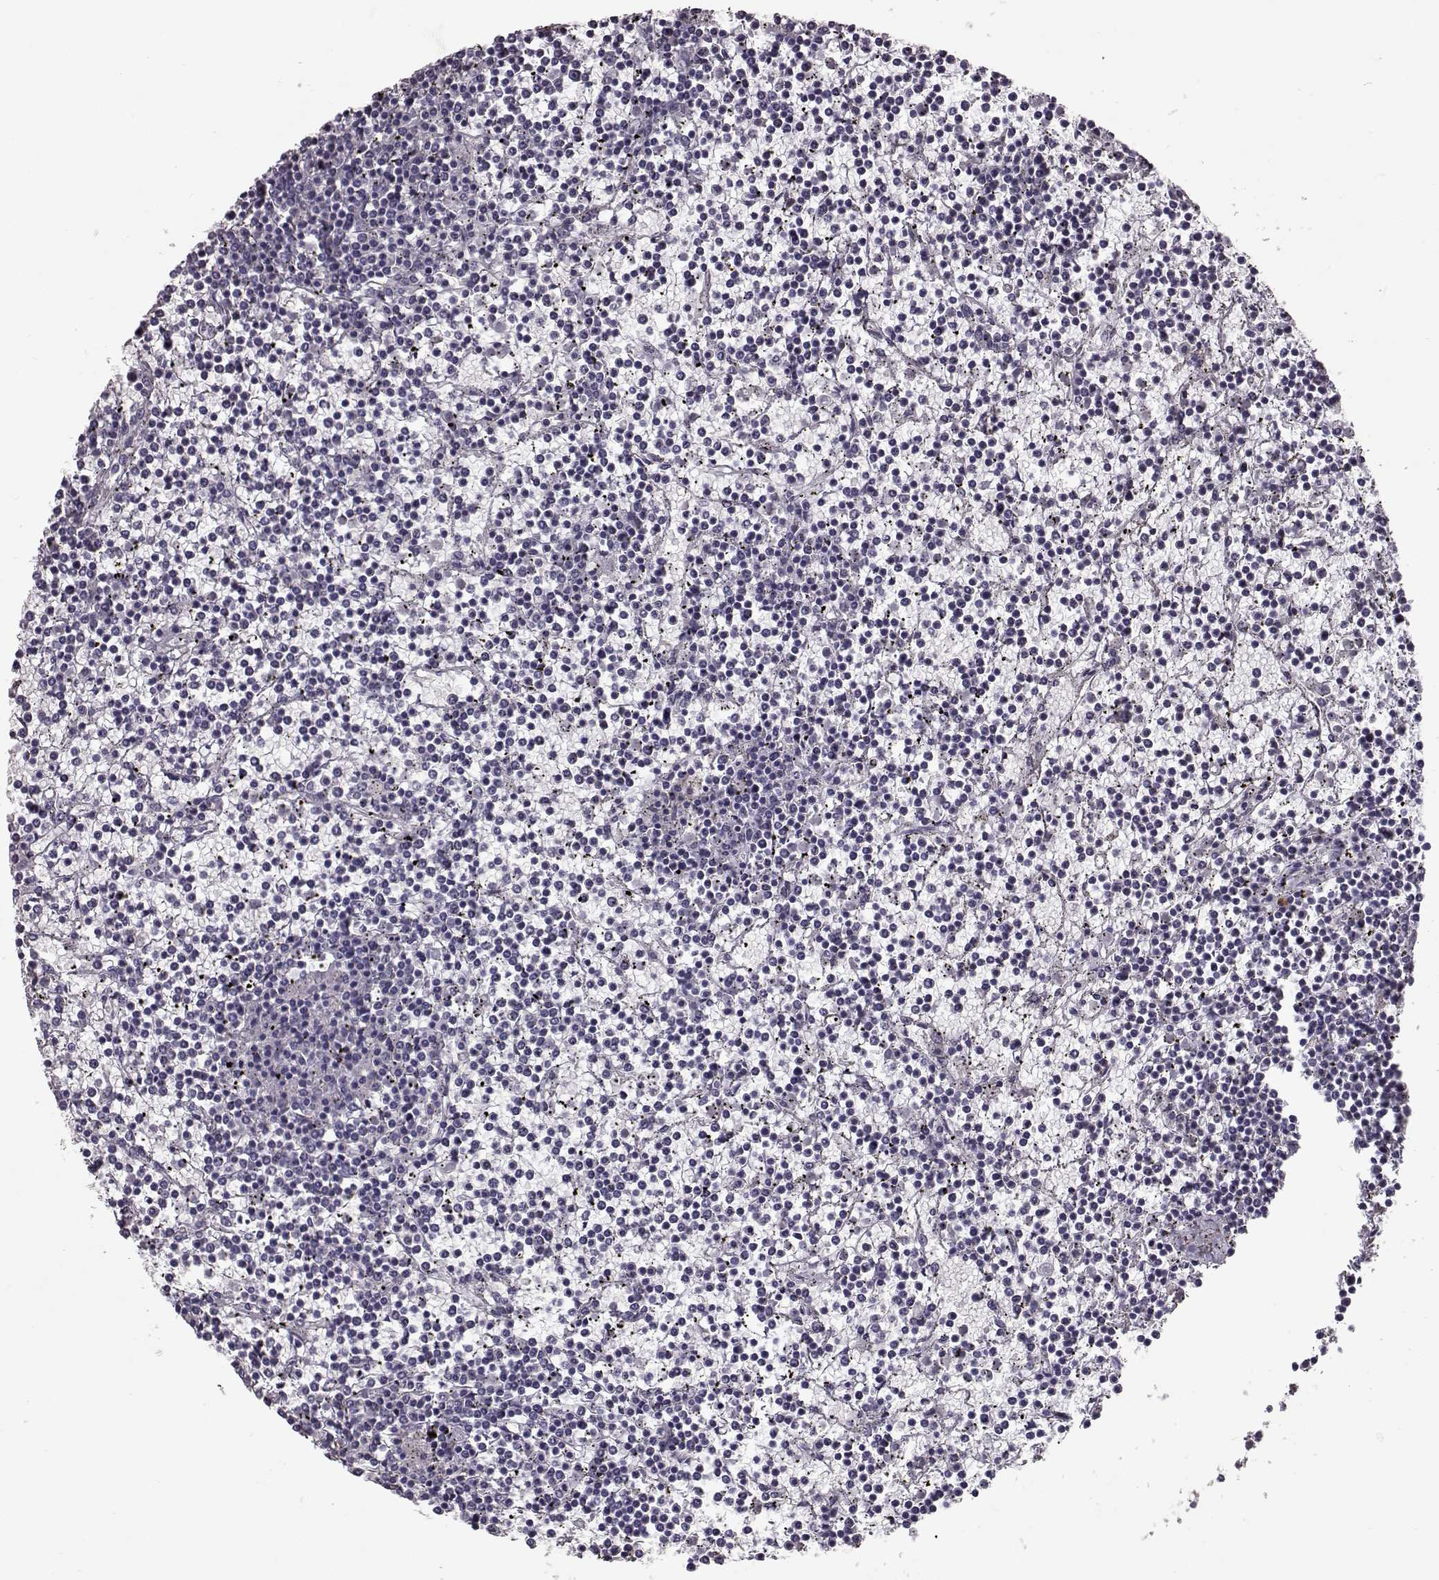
{"staining": {"intensity": "negative", "quantity": "none", "location": "none"}, "tissue": "lymphoma", "cell_type": "Tumor cells", "image_type": "cancer", "snomed": [{"axis": "morphology", "description": "Malignant lymphoma, non-Hodgkin's type, Low grade"}, {"axis": "topography", "description": "Spleen"}], "caption": "Immunohistochemistry photomicrograph of human malignant lymphoma, non-Hodgkin's type (low-grade) stained for a protein (brown), which reveals no staining in tumor cells.", "gene": "CCL19", "patient": {"sex": "female", "age": 19}}